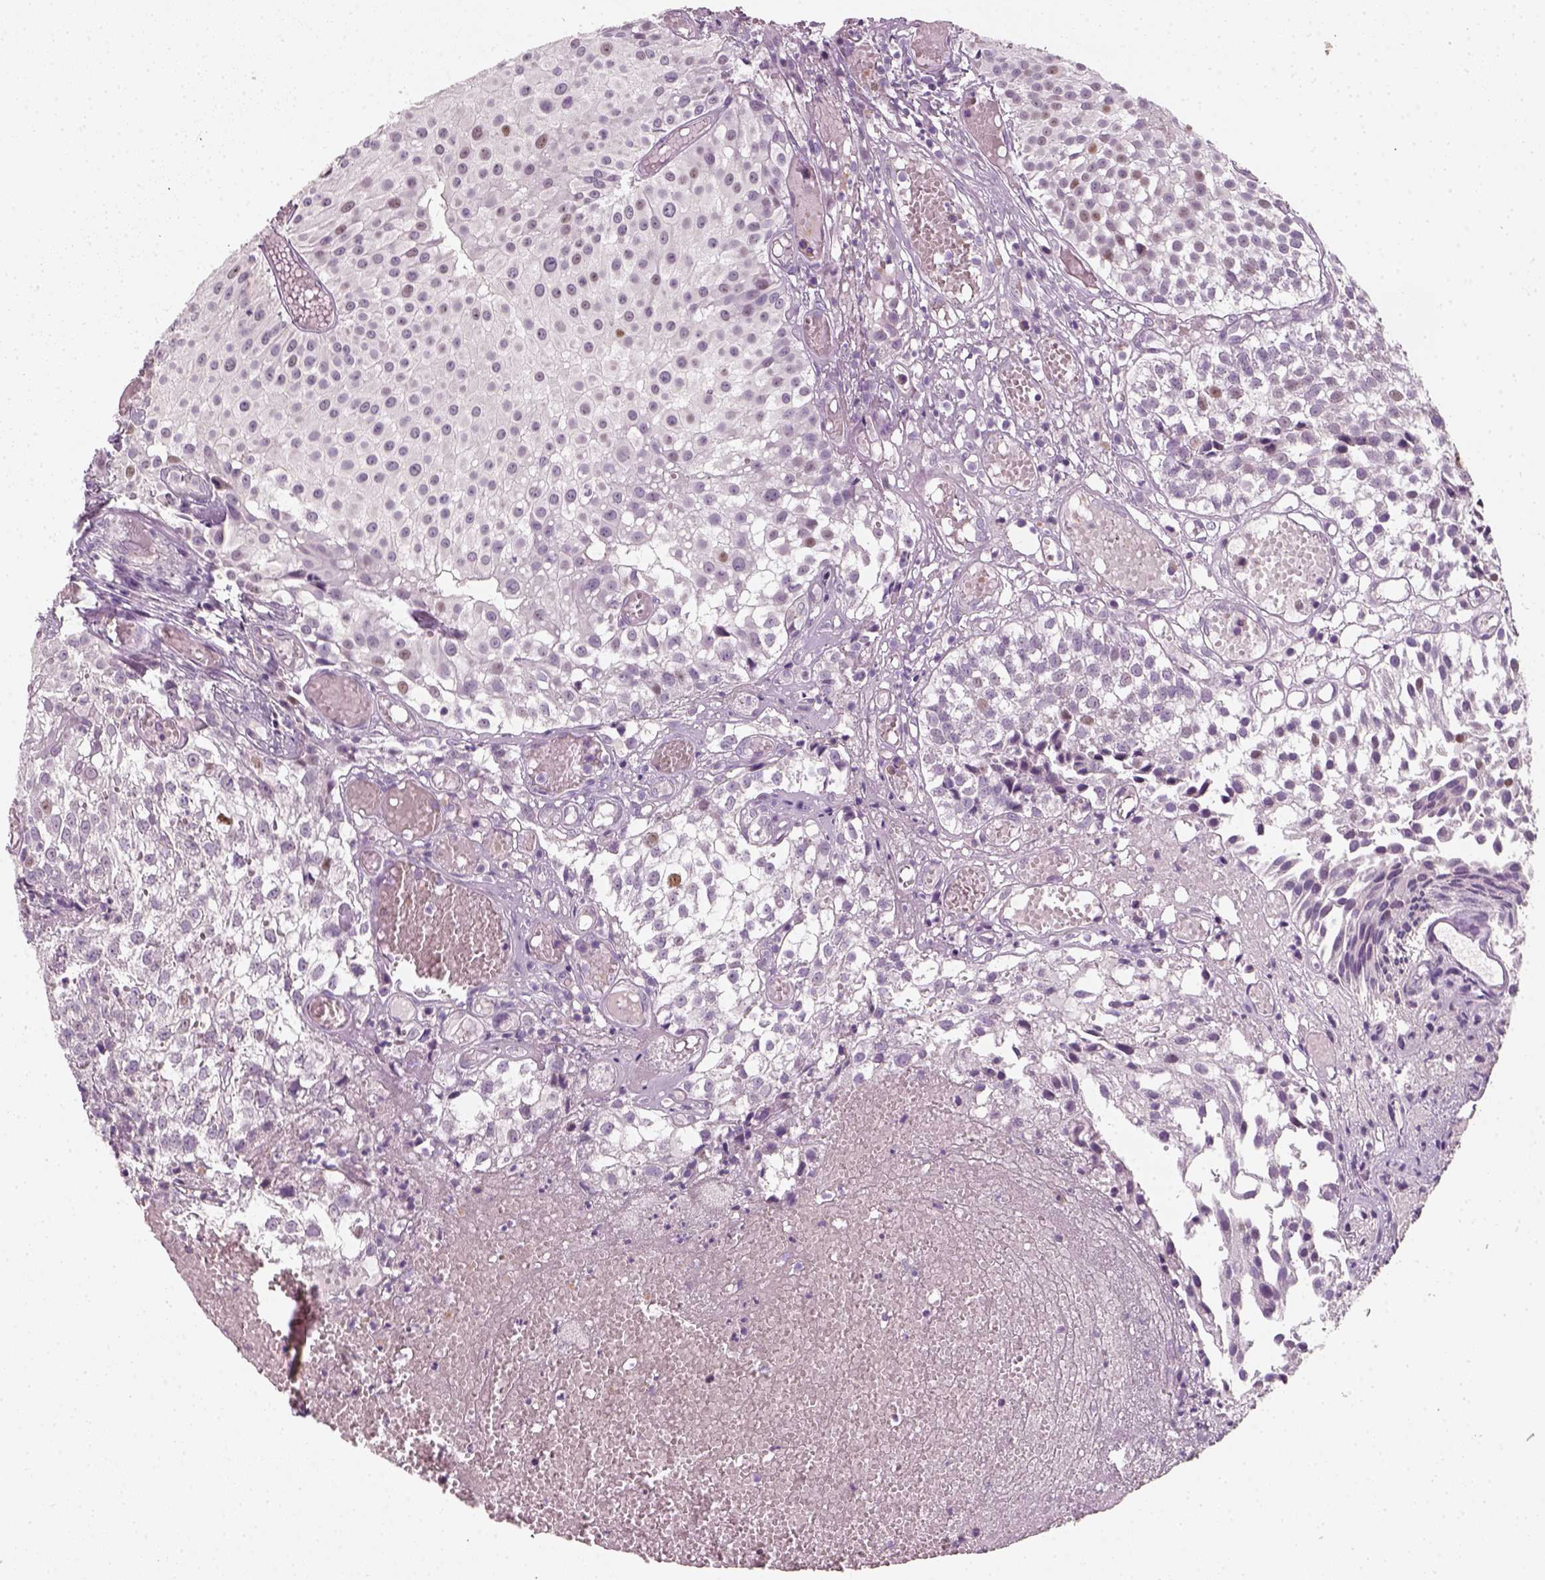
{"staining": {"intensity": "moderate", "quantity": "25%-75%", "location": "nuclear"}, "tissue": "urothelial cancer", "cell_type": "Tumor cells", "image_type": "cancer", "snomed": [{"axis": "morphology", "description": "Urothelial carcinoma, Low grade"}, {"axis": "topography", "description": "Urinary bladder"}], "caption": "Urothelial carcinoma (low-grade) stained for a protein (brown) shows moderate nuclear positive staining in about 25%-75% of tumor cells.", "gene": "TP53", "patient": {"sex": "male", "age": 79}}